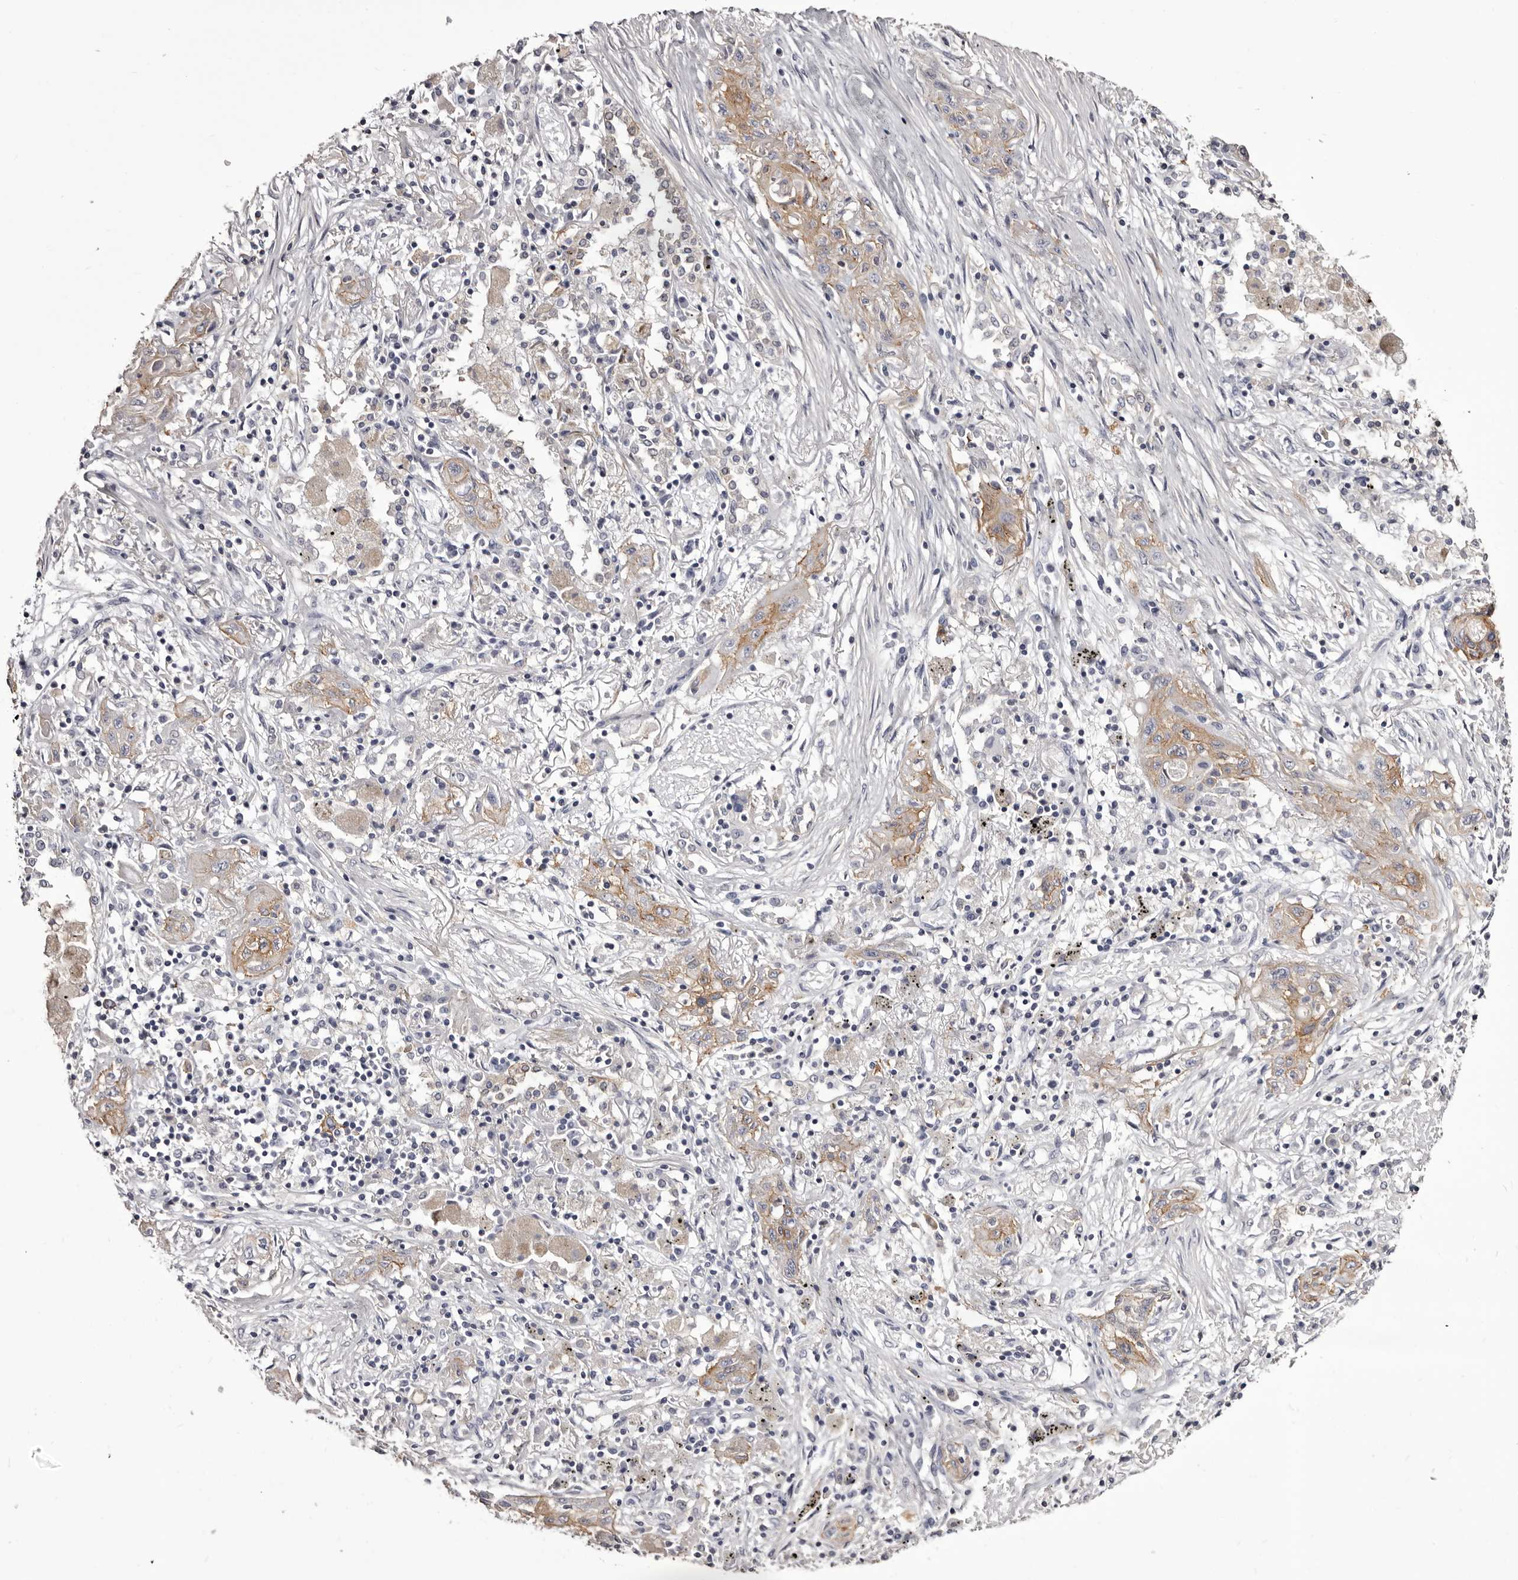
{"staining": {"intensity": "weak", "quantity": ">75%", "location": "cytoplasmic/membranous"}, "tissue": "lung cancer", "cell_type": "Tumor cells", "image_type": "cancer", "snomed": [{"axis": "morphology", "description": "Squamous cell carcinoma, NOS"}, {"axis": "topography", "description": "Lung"}], "caption": "Tumor cells reveal low levels of weak cytoplasmic/membranous staining in approximately >75% of cells in lung cancer.", "gene": "LAD1", "patient": {"sex": "female", "age": 47}}